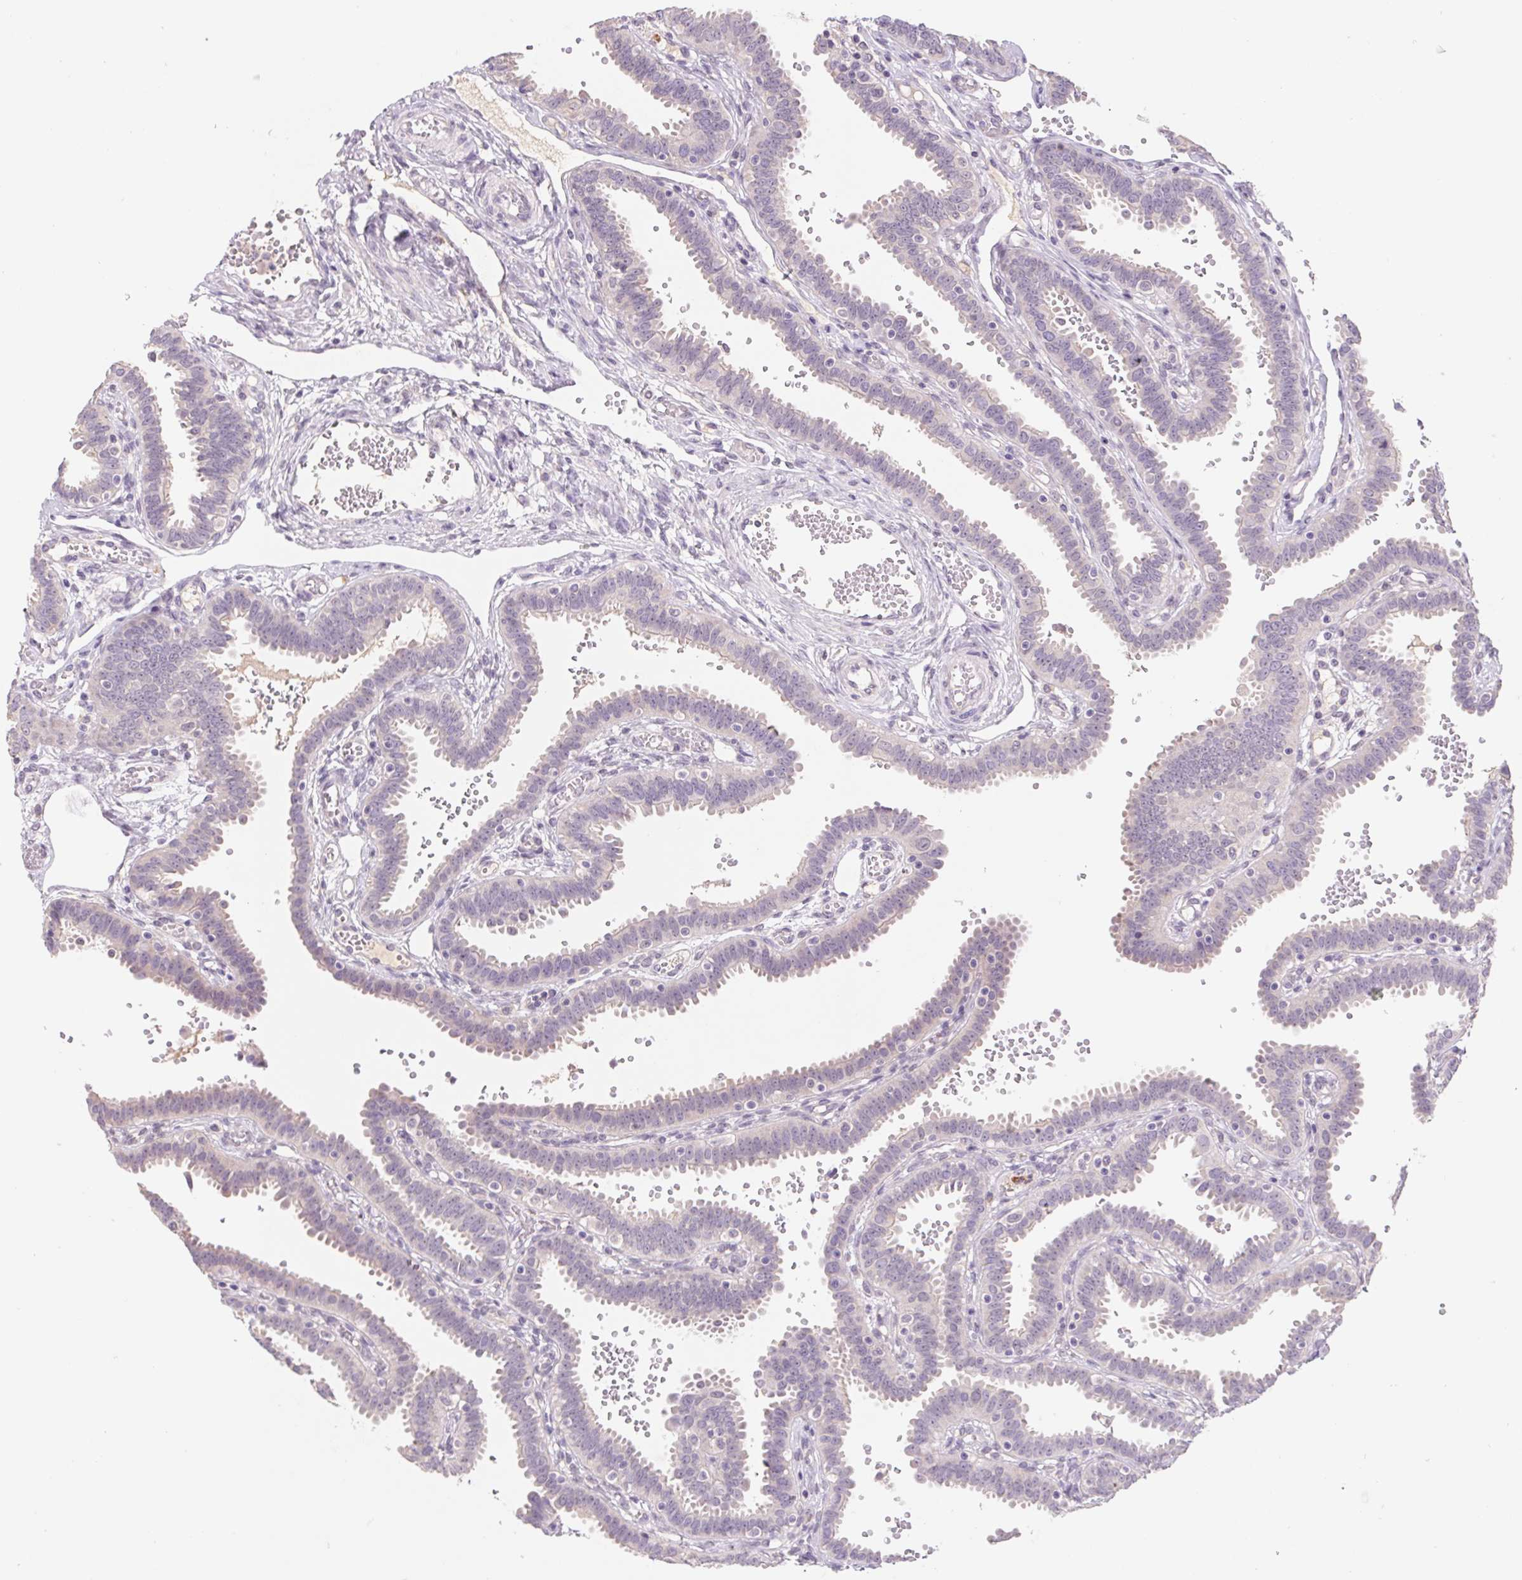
{"staining": {"intensity": "negative", "quantity": "none", "location": "none"}, "tissue": "fallopian tube", "cell_type": "Glandular cells", "image_type": "normal", "snomed": [{"axis": "morphology", "description": "Normal tissue, NOS"}, {"axis": "topography", "description": "Fallopian tube"}], "caption": "This is a photomicrograph of immunohistochemistry staining of unremarkable fallopian tube, which shows no staining in glandular cells.", "gene": "PNMA8B", "patient": {"sex": "female", "age": 37}}